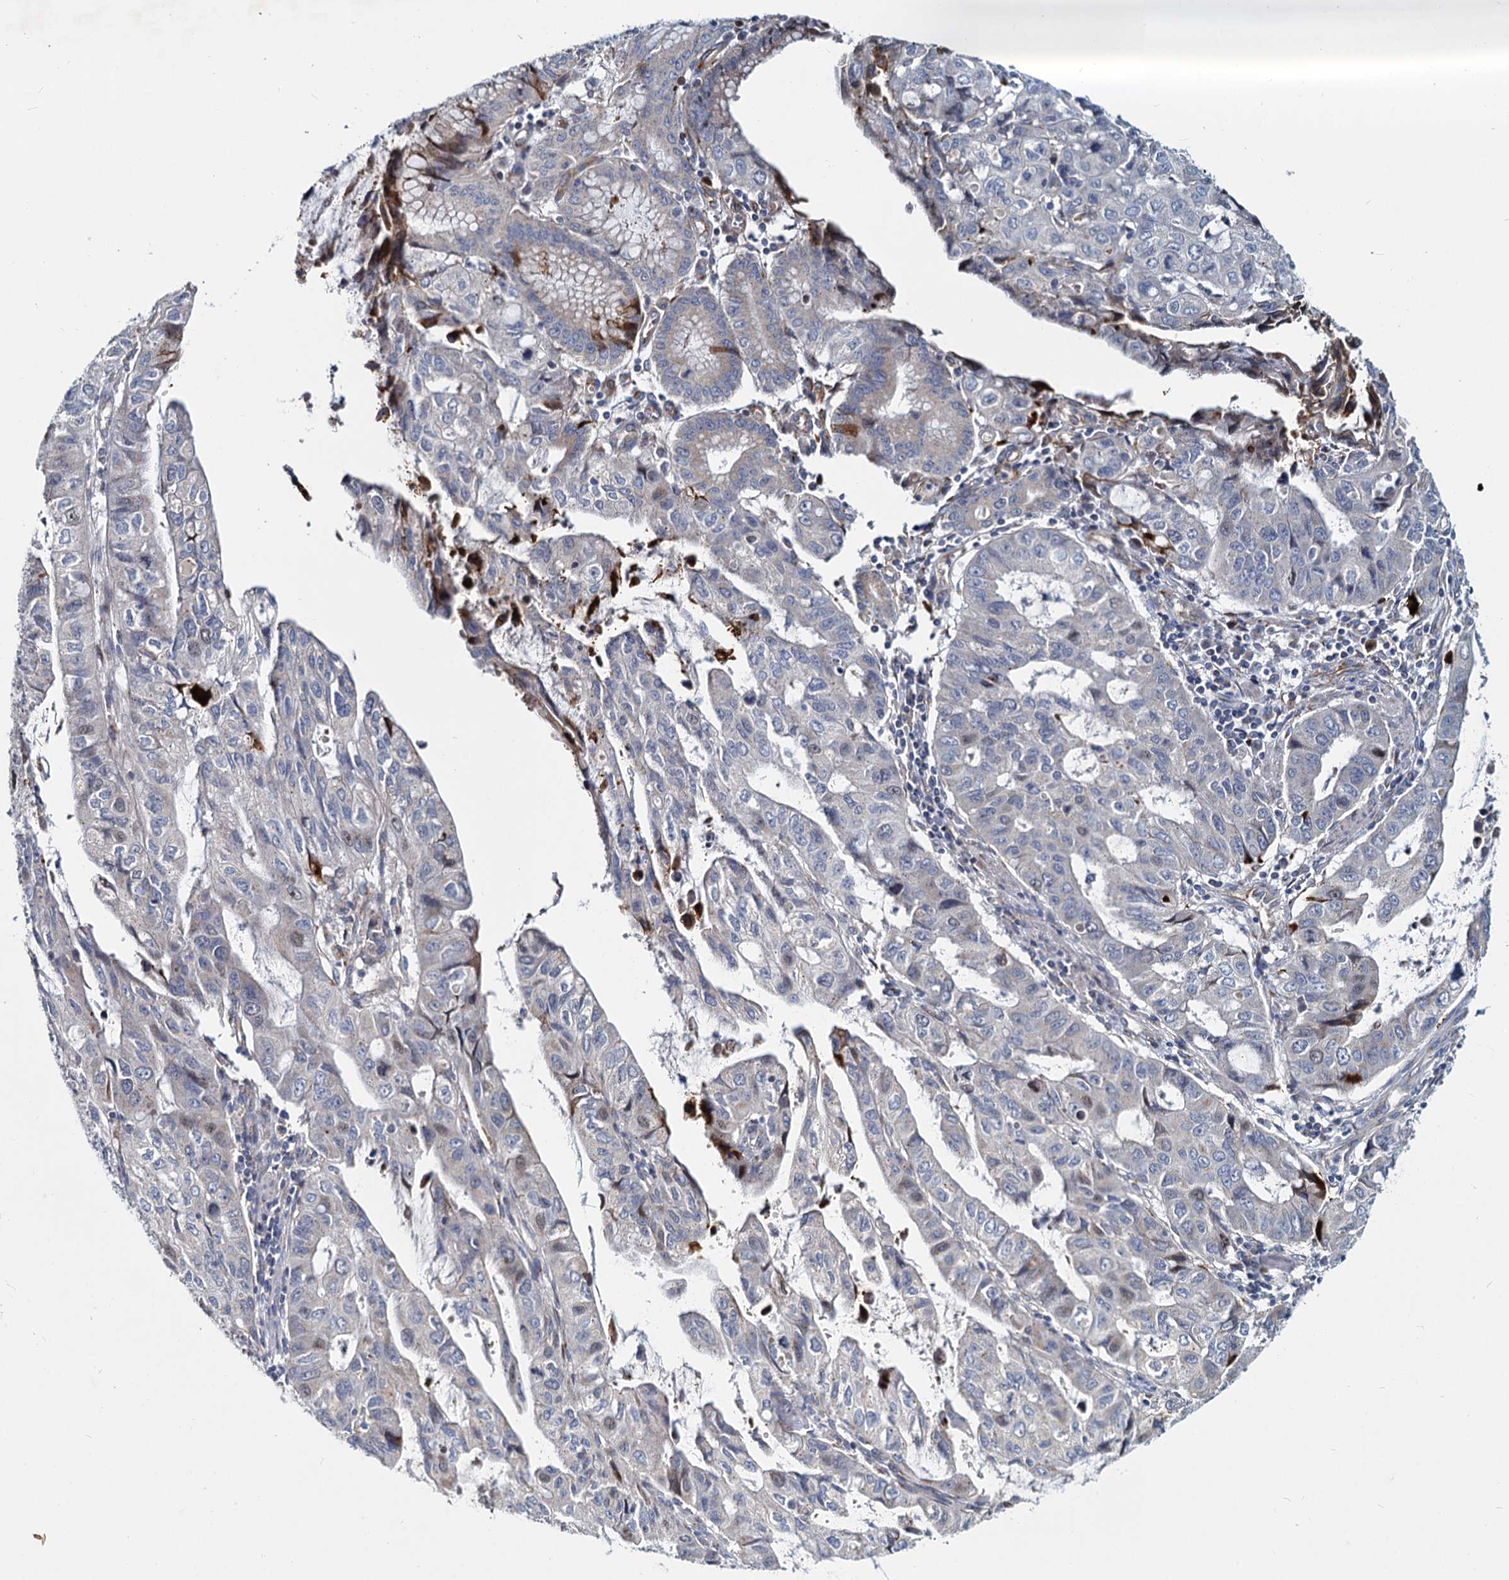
{"staining": {"intensity": "moderate", "quantity": "<25%", "location": "cytoplasmic/membranous"}, "tissue": "stomach cancer", "cell_type": "Tumor cells", "image_type": "cancer", "snomed": [{"axis": "morphology", "description": "Adenocarcinoma, NOS"}, {"axis": "topography", "description": "Stomach, upper"}], "caption": "Stomach cancer stained with a protein marker exhibits moderate staining in tumor cells.", "gene": "DCUN1D2", "patient": {"sex": "female", "age": 52}}